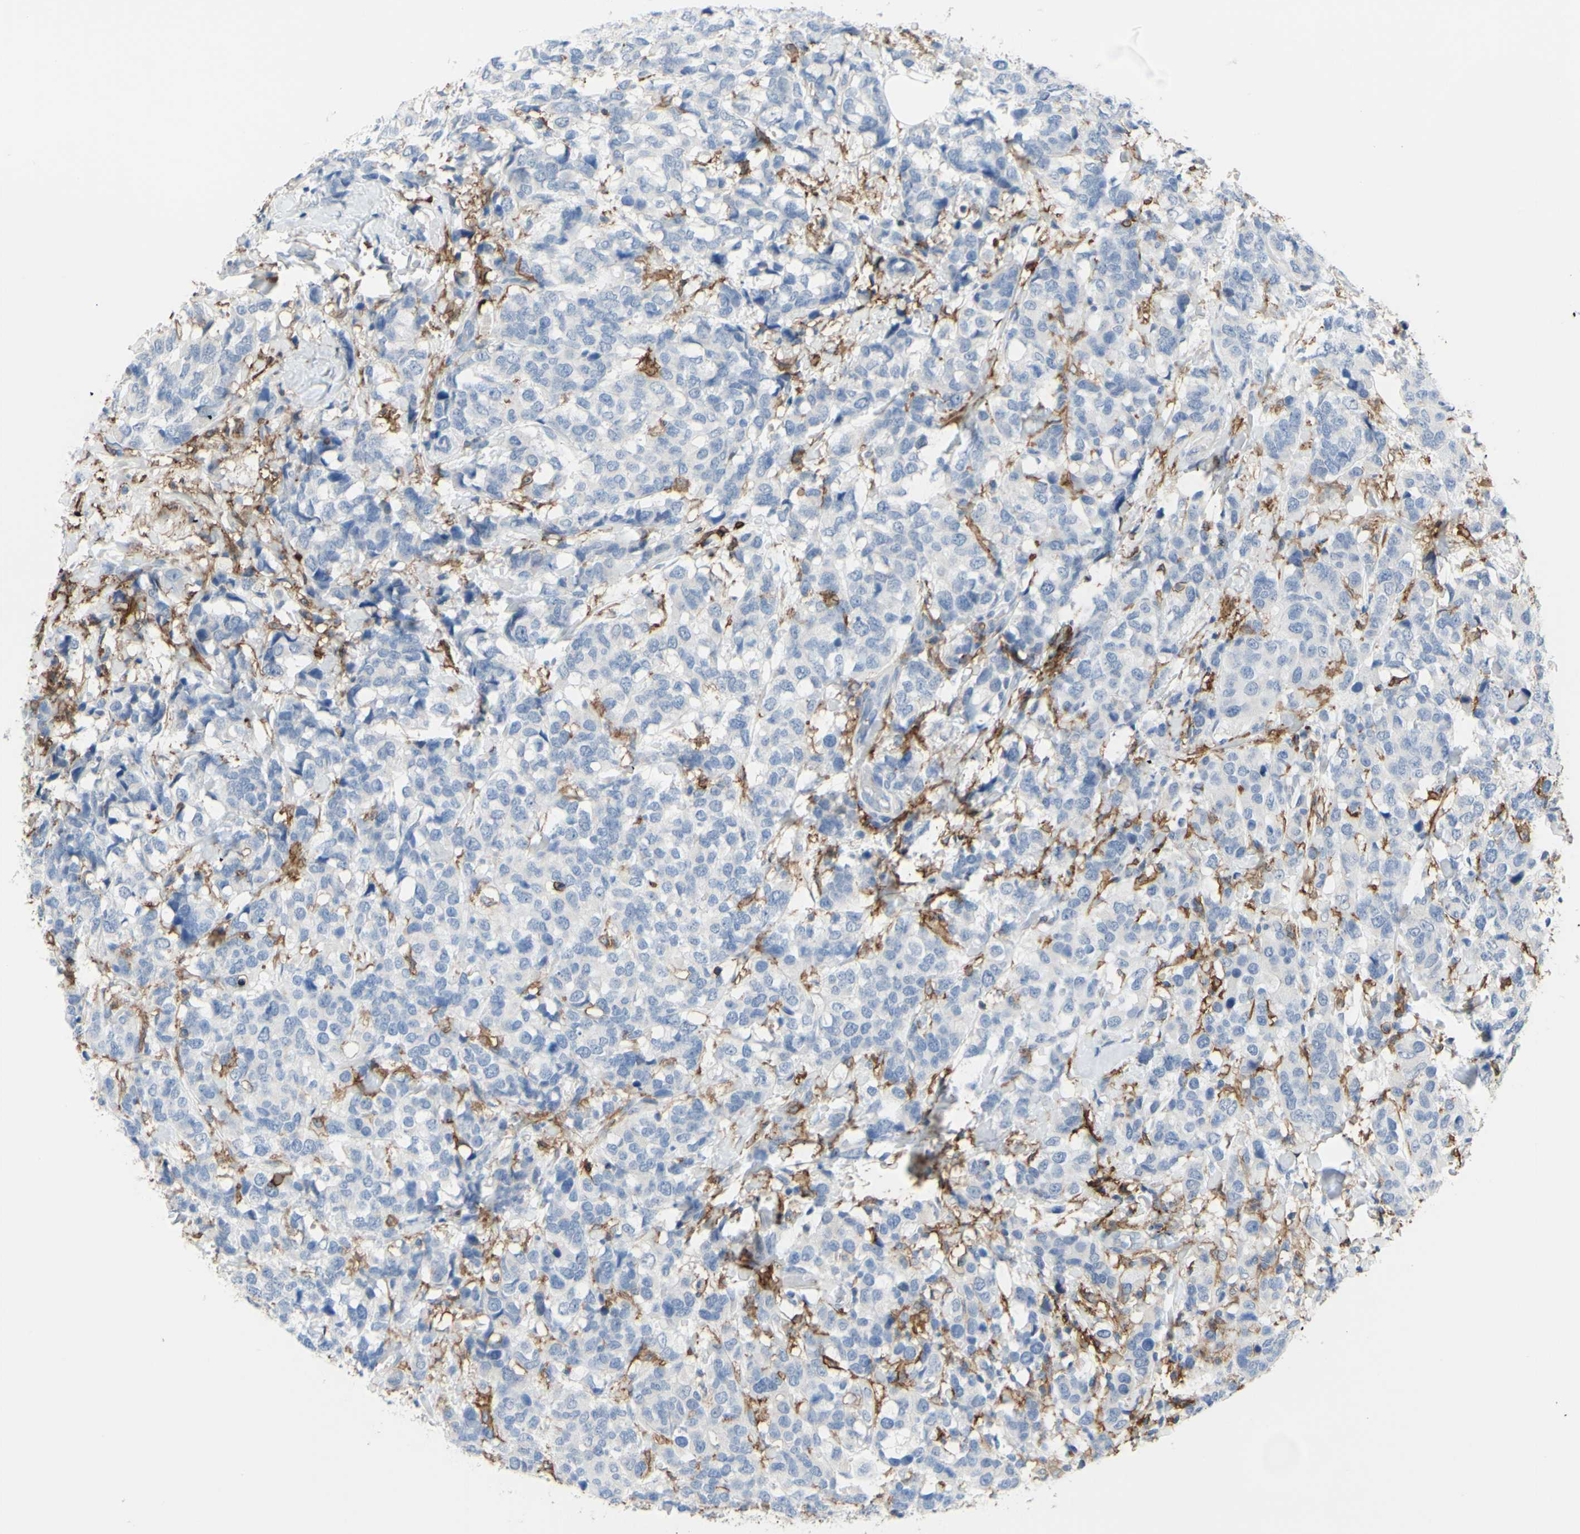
{"staining": {"intensity": "negative", "quantity": "none", "location": "none"}, "tissue": "breast cancer", "cell_type": "Tumor cells", "image_type": "cancer", "snomed": [{"axis": "morphology", "description": "Lobular carcinoma"}, {"axis": "topography", "description": "Breast"}], "caption": "This is an immunohistochemistry image of human breast lobular carcinoma. There is no staining in tumor cells.", "gene": "FCGR2A", "patient": {"sex": "female", "age": 59}}